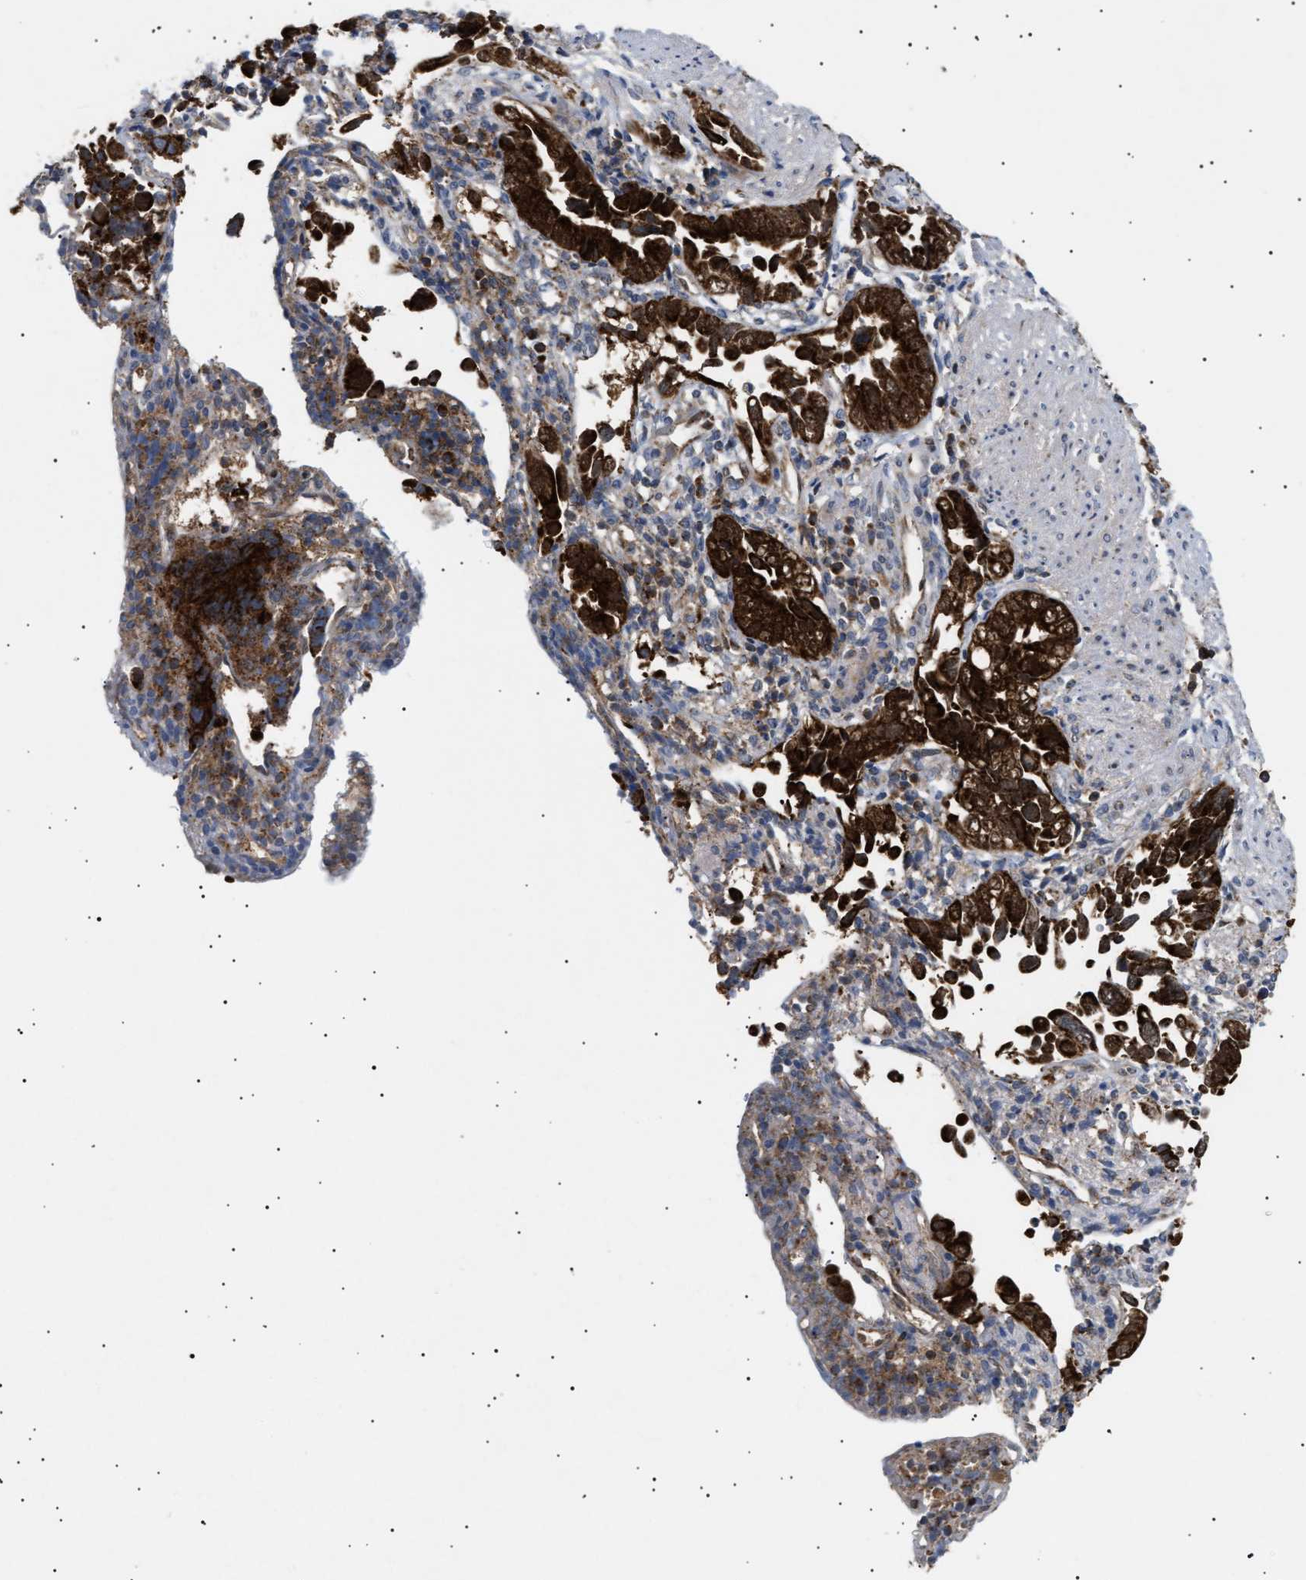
{"staining": {"intensity": "strong", "quantity": ">75%", "location": "cytoplasmic/membranous,nuclear"}, "tissue": "liver cancer", "cell_type": "Tumor cells", "image_type": "cancer", "snomed": [{"axis": "morphology", "description": "Cholangiocarcinoma"}, {"axis": "topography", "description": "Liver"}], "caption": "Human liver cancer stained with a protein marker exhibits strong staining in tumor cells.", "gene": "SIRT5", "patient": {"sex": "female", "age": 79}}